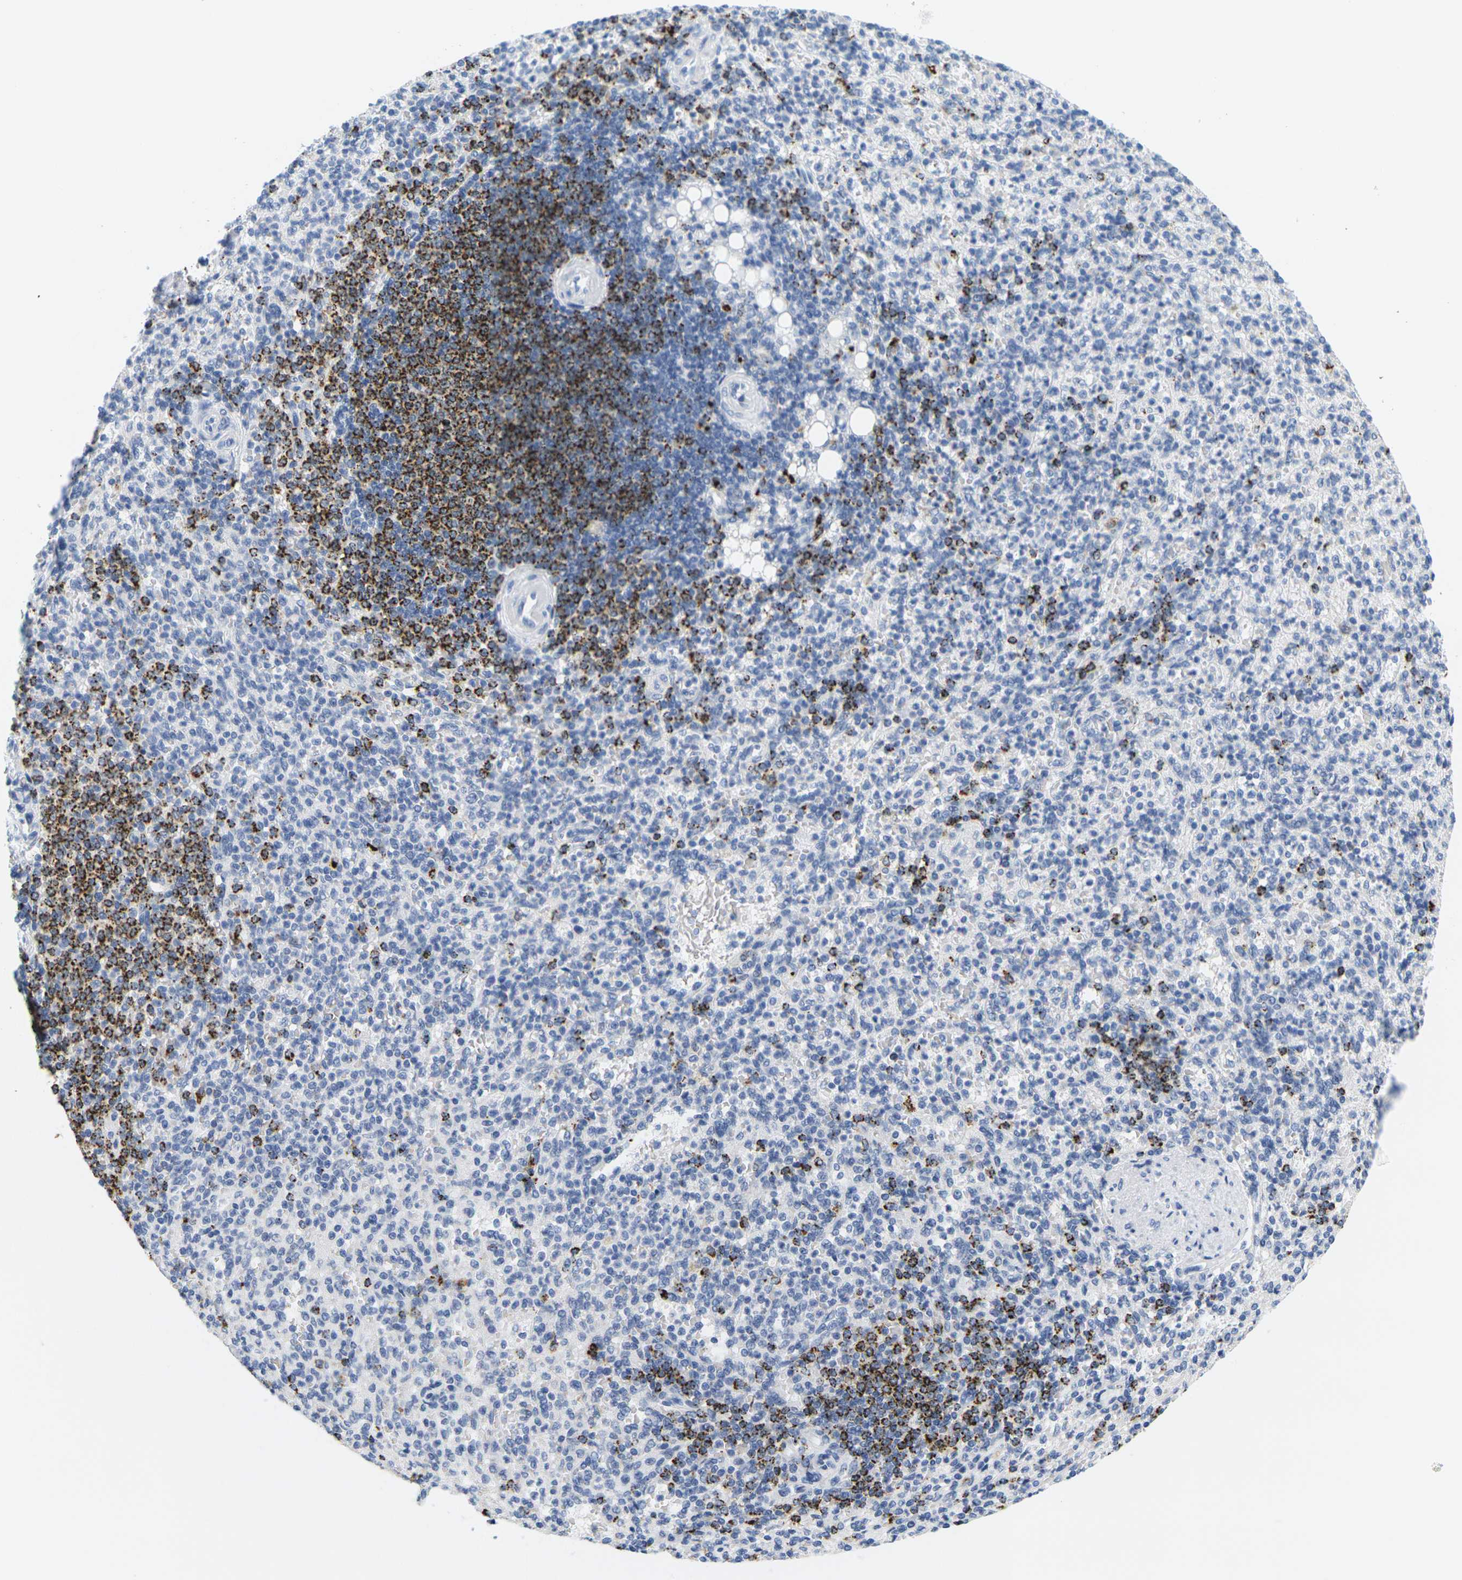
{"staining": {"intensity": "strong", "quantity": "<25%", "location": "cytoplasmic/membranous"}, "tissue": "spleen", "cell_type": "Cells in red pulp", "image_type": "normal", "snomed": [{"axis": "morphology", "description": "Normal tissue, NOS"}, {"axis": "topography", "description": "Spleen"}], "caption": "Spleen stained with a brown dye shows strong cytoplasmic/membranous positive expression in about <25% of cells in red pulp.", "gene": "HLA", "patient": {"sex": "female", "age": 74}}